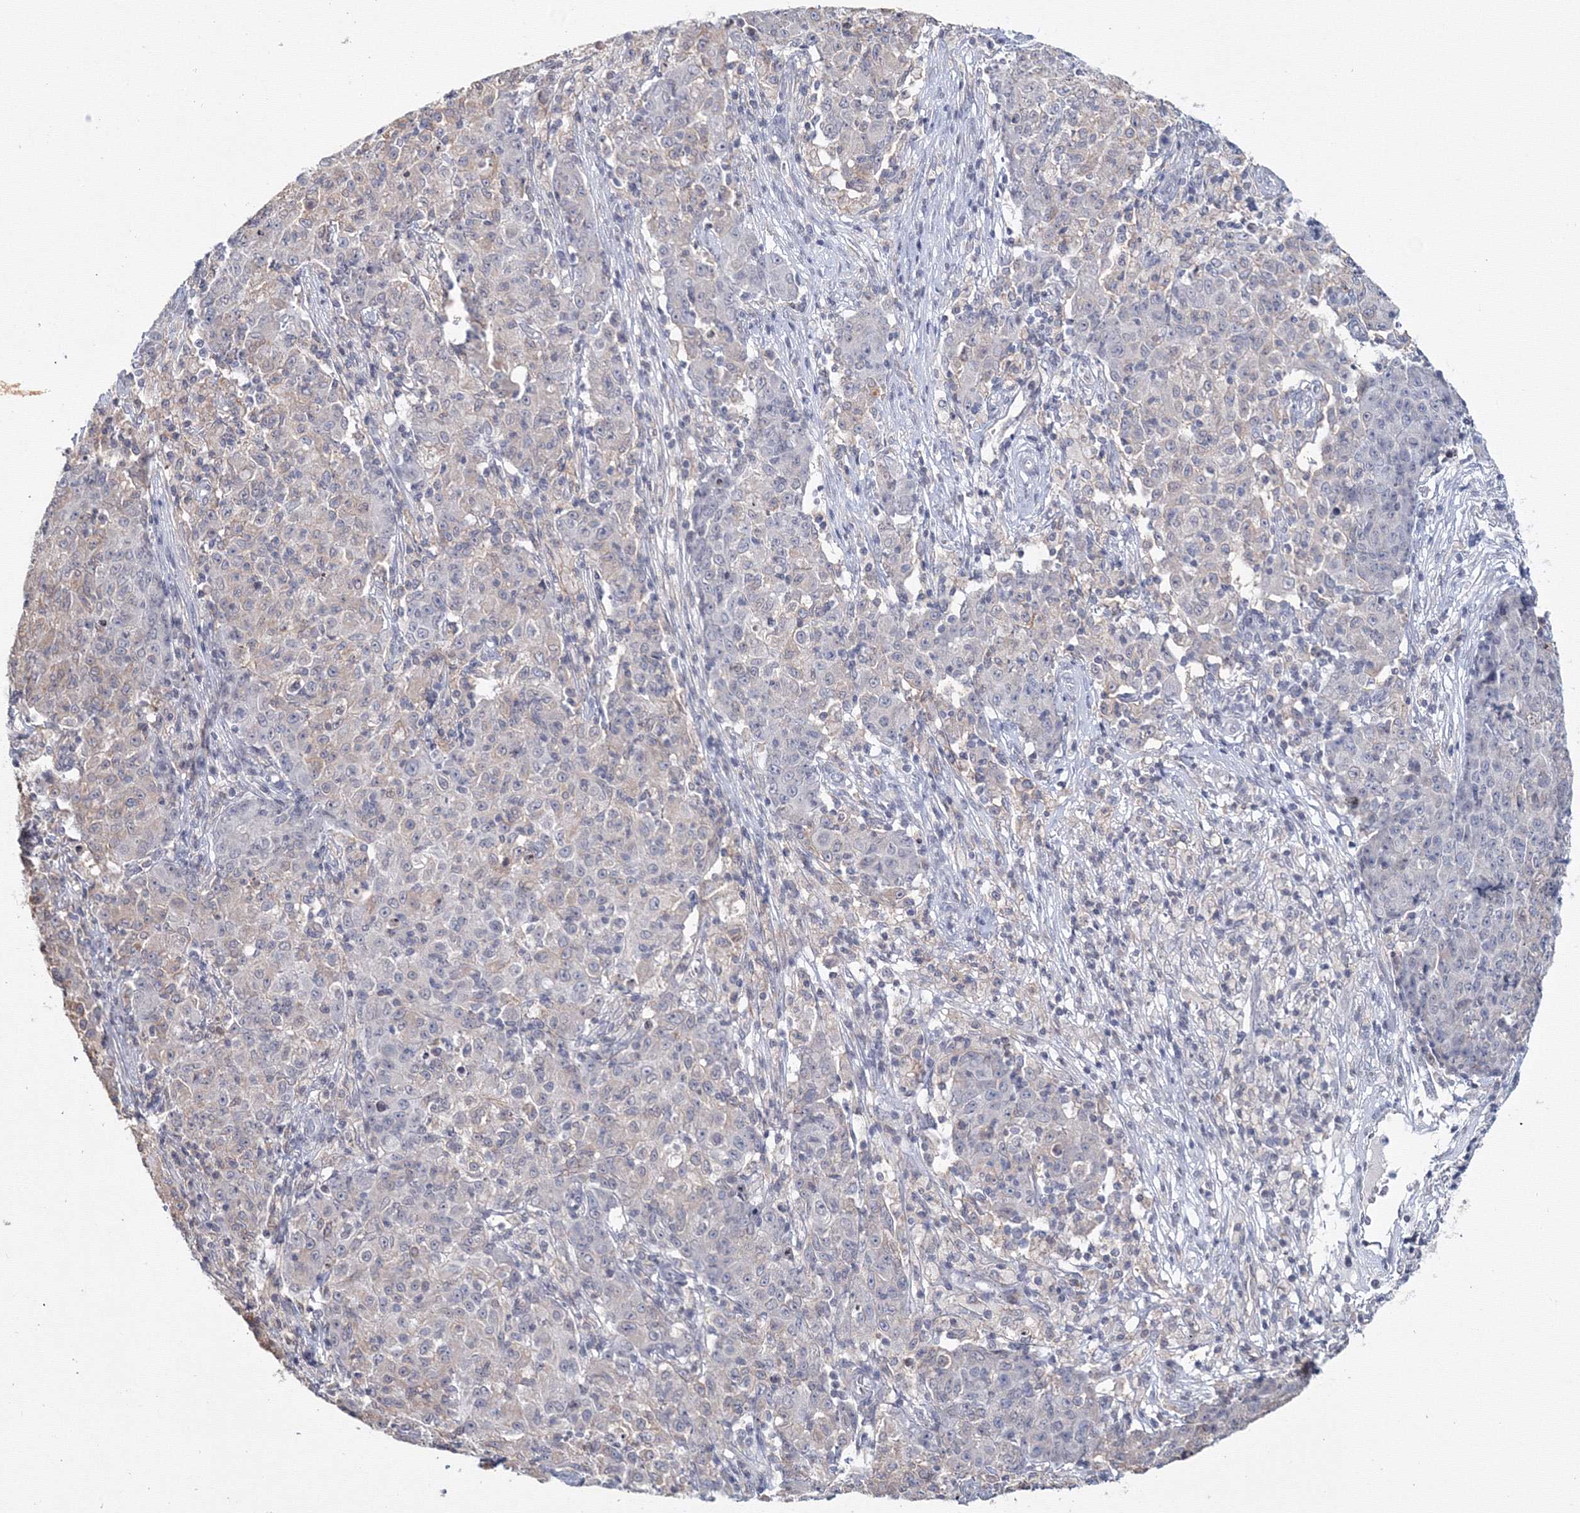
{"staining": {"intensity": "negative", "quantity": "none", "location": "none"}, "tissue": "ovarian cancer", "cell_type": "Tumor cells", "image_type": "cancer", "snomed": [{"axis": "morphology", "description": "Carcinoma, endometroid"}, {"axis": "topography", "description": "Ovary"}], "caption": "Ovarian endometroid carcinoma stained for a protein using immunohistochemistry shows no staining tumor cells.", "gene": "SLC7A7", "patient": {"sex": "female", "age": 42}}